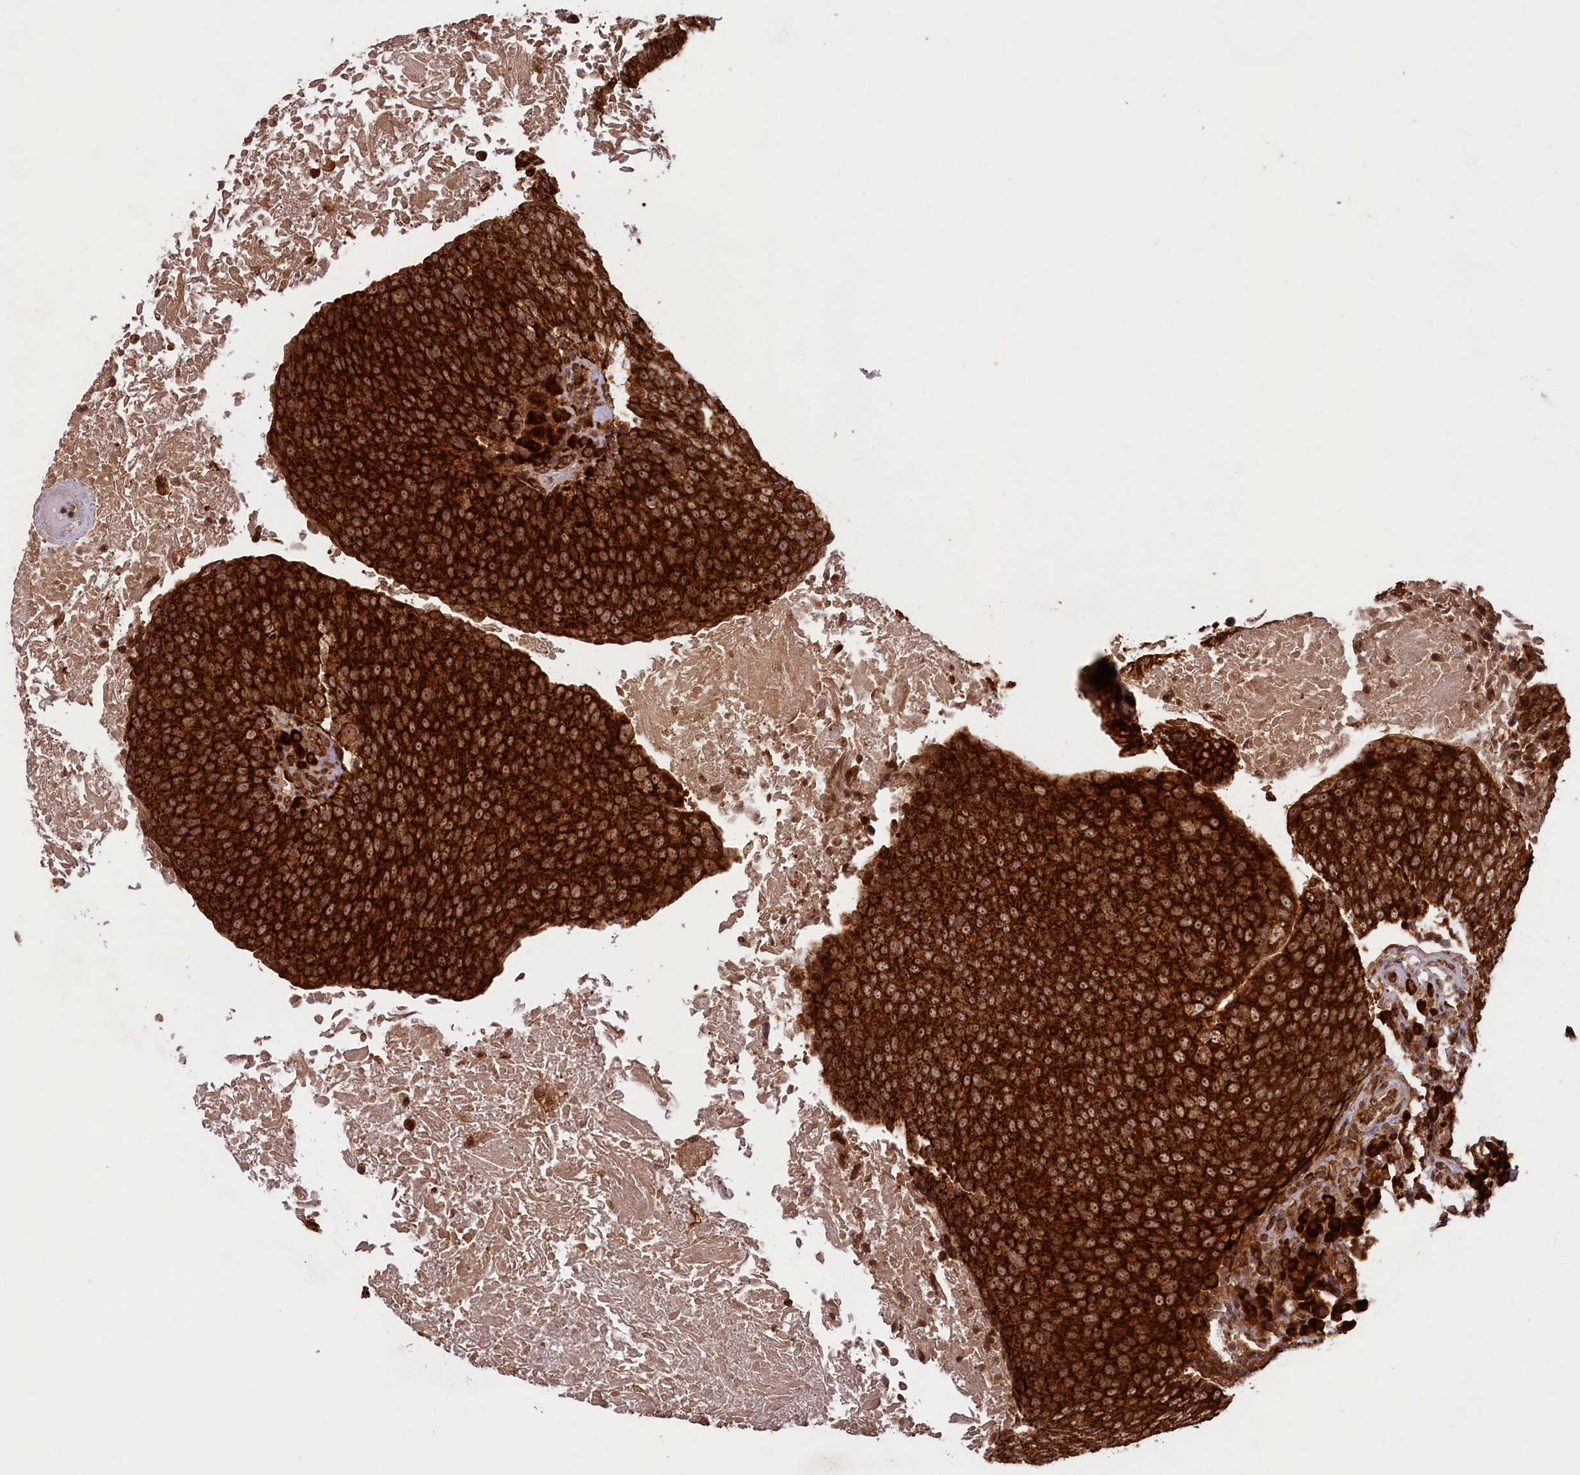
{"staining": {"intensity": "strong", "quantity": ">75%", "location": "cytoplasmic/membranous,nuclear"}, "tissue": "head and neck cancer", "cell_type": "Tumor cells", "image_type": "cancer", "snomed": [{"axis": "morphology", "description": "Squamous cell carcinoma, NOS"}, {"axis": "morphology", "description": "Squamous cell carcinoma, metastatic, NOS"}, {"axis": "topography", "description": "Lymph node"}, {"axis": "topography", "description": "Head-Neck"}], "caption": "The micrograph shows a brown stain indicating the presence of a protein in the cytoplasmic/membranous and nuclear of tumor cells in metastatic squamous cell carcinoma (head and neck).", "gene": "LARP4", "patient": {"sex": "male", "age": 62}}